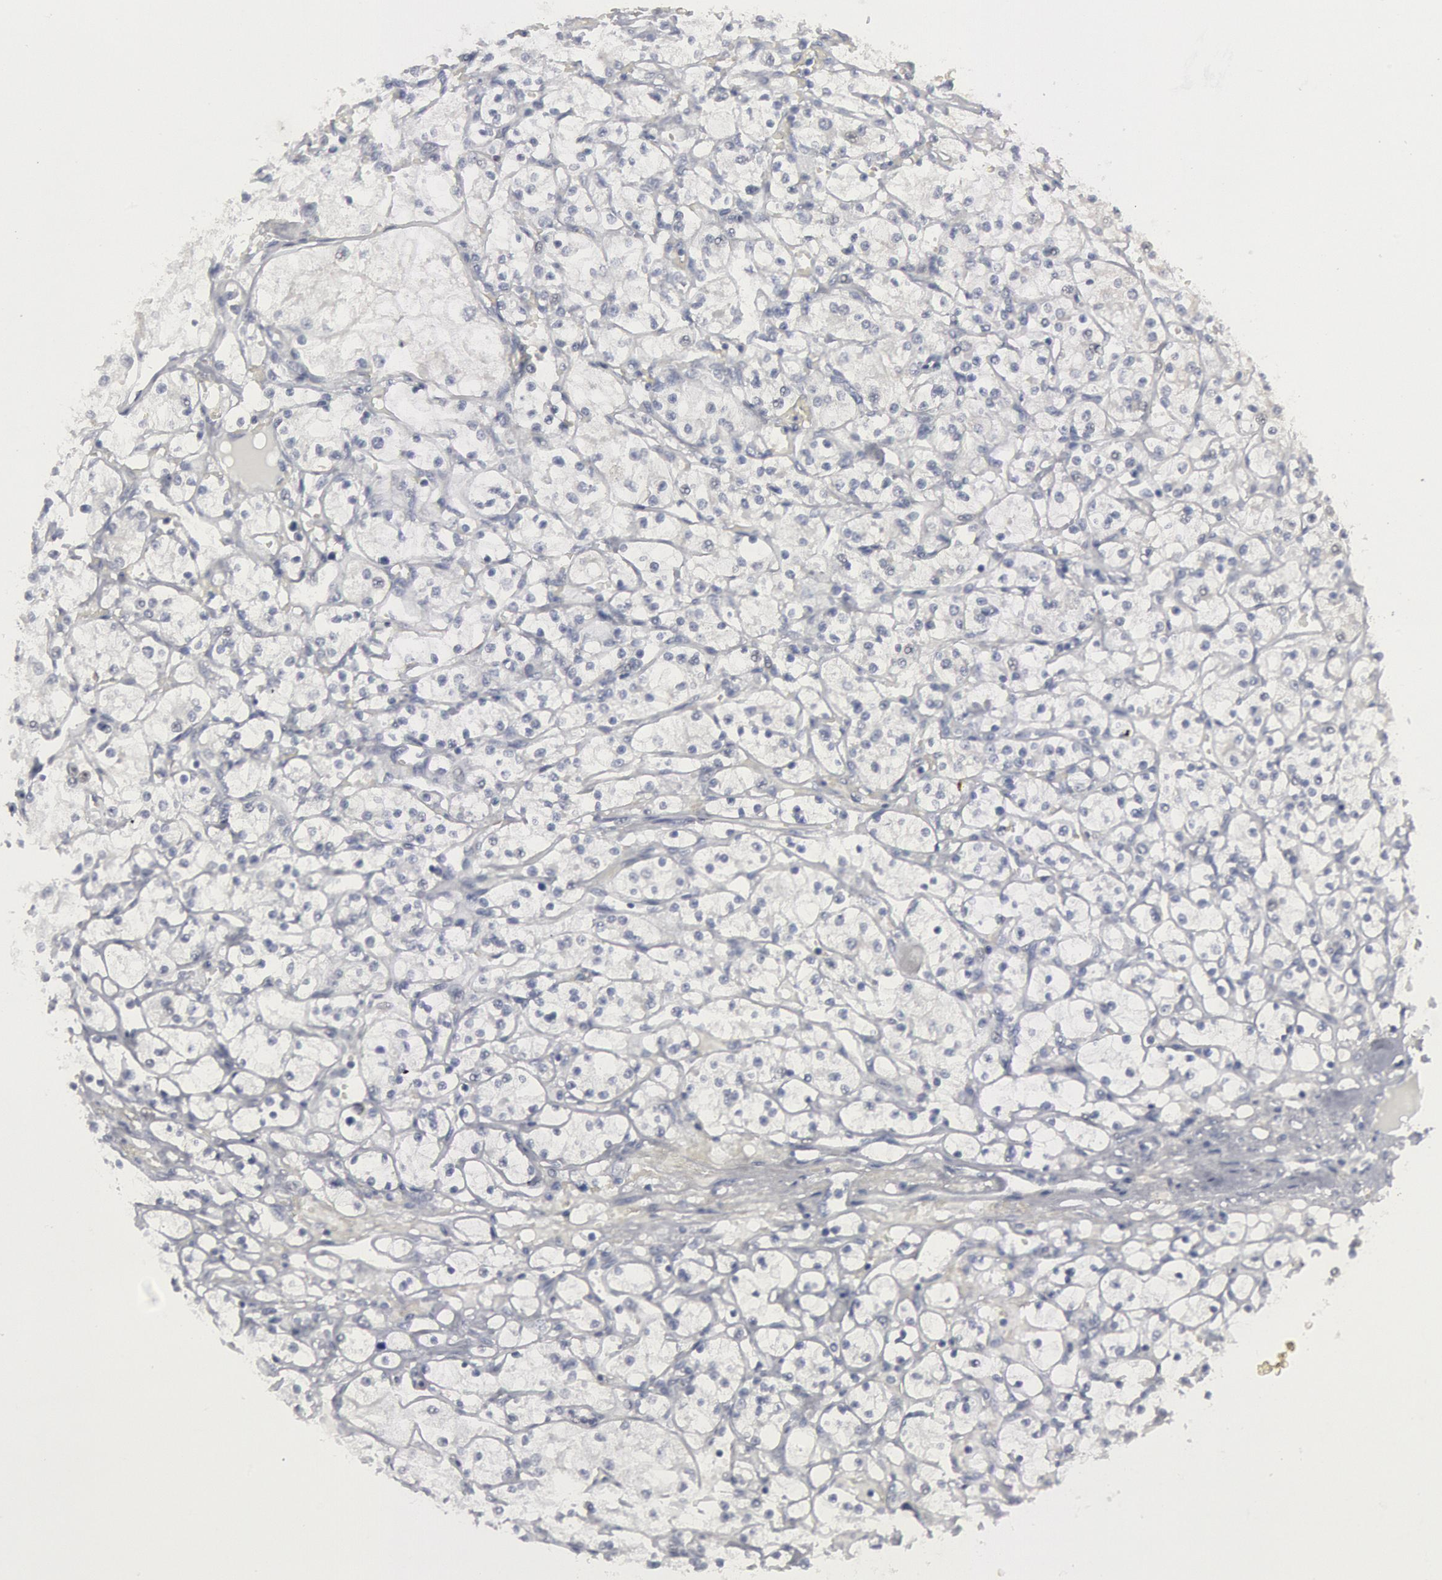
{"staining": {"intensity": "negative", "quantity": "none", "location": "none"}, "tissue": "renal cancer", "cell_type": "Tumor cells", "image_type": "cancer", "snomed": [{"axis": "morphology", "description": "Adenocarcinoma, NOS"}, {"axis": "topography", "description": "Kidney"}], "caption": "Photomicrograph shows no protein expression in tumor cells of renal cancer tissue.", "gene": "DMC1", "patient": {"sex": "male", "age": 61}}